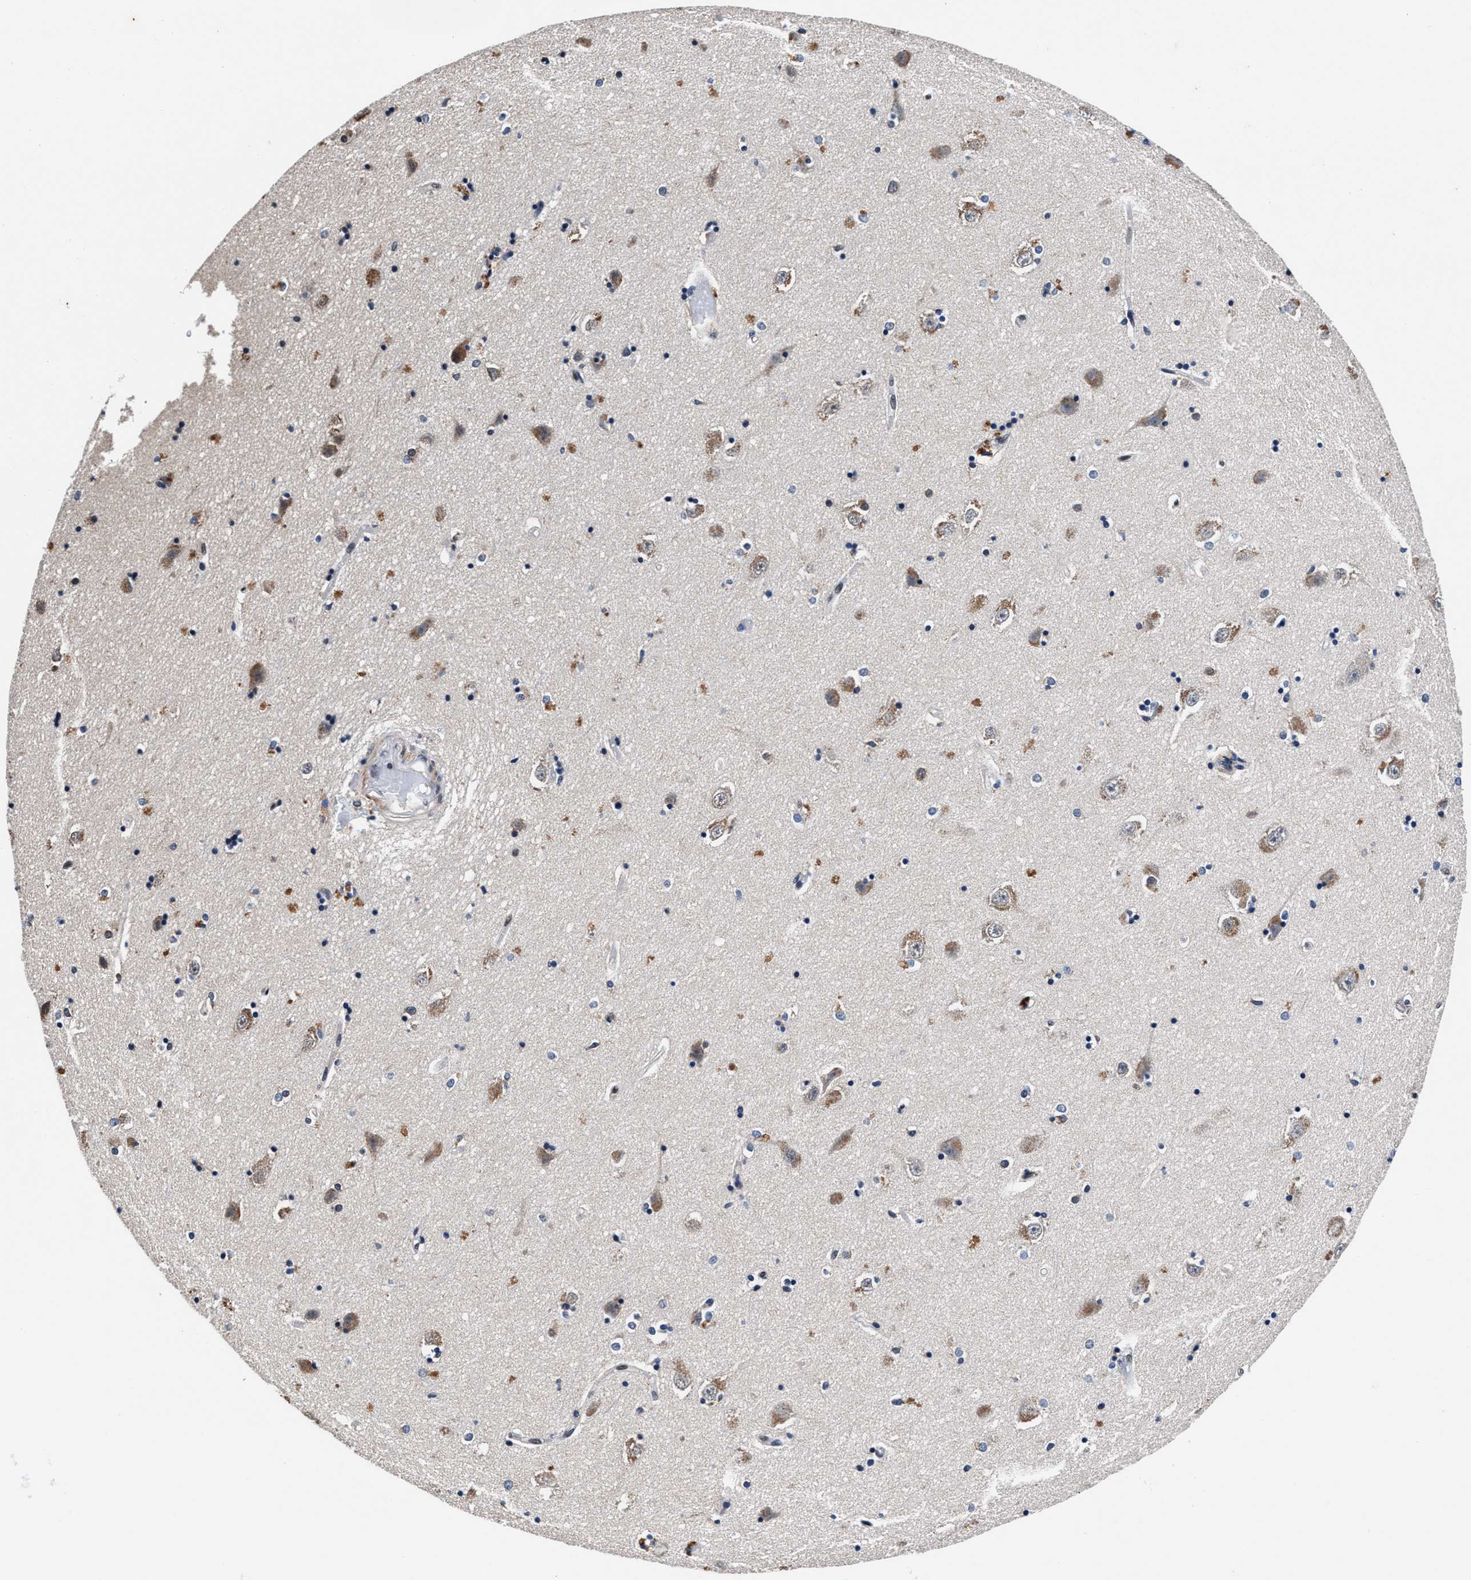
{"staining": {"intensity": "negative", "quantity": "none", "location": "none"}, "tissue": "hippocampus", "cell_type": "Glial cells", "image_type": "normal", "snomed": [{"axis": "morphology", "description": "Normal tissue, NOS"}, {"axis": "topography", "description": "Hippocampus"}], "caption": "This is an IHC photomicrograph of normal human hippocampus. There is no staining in glial cells.", "gene": "USP16", "patient": {"sex": "male", "age": 45}}